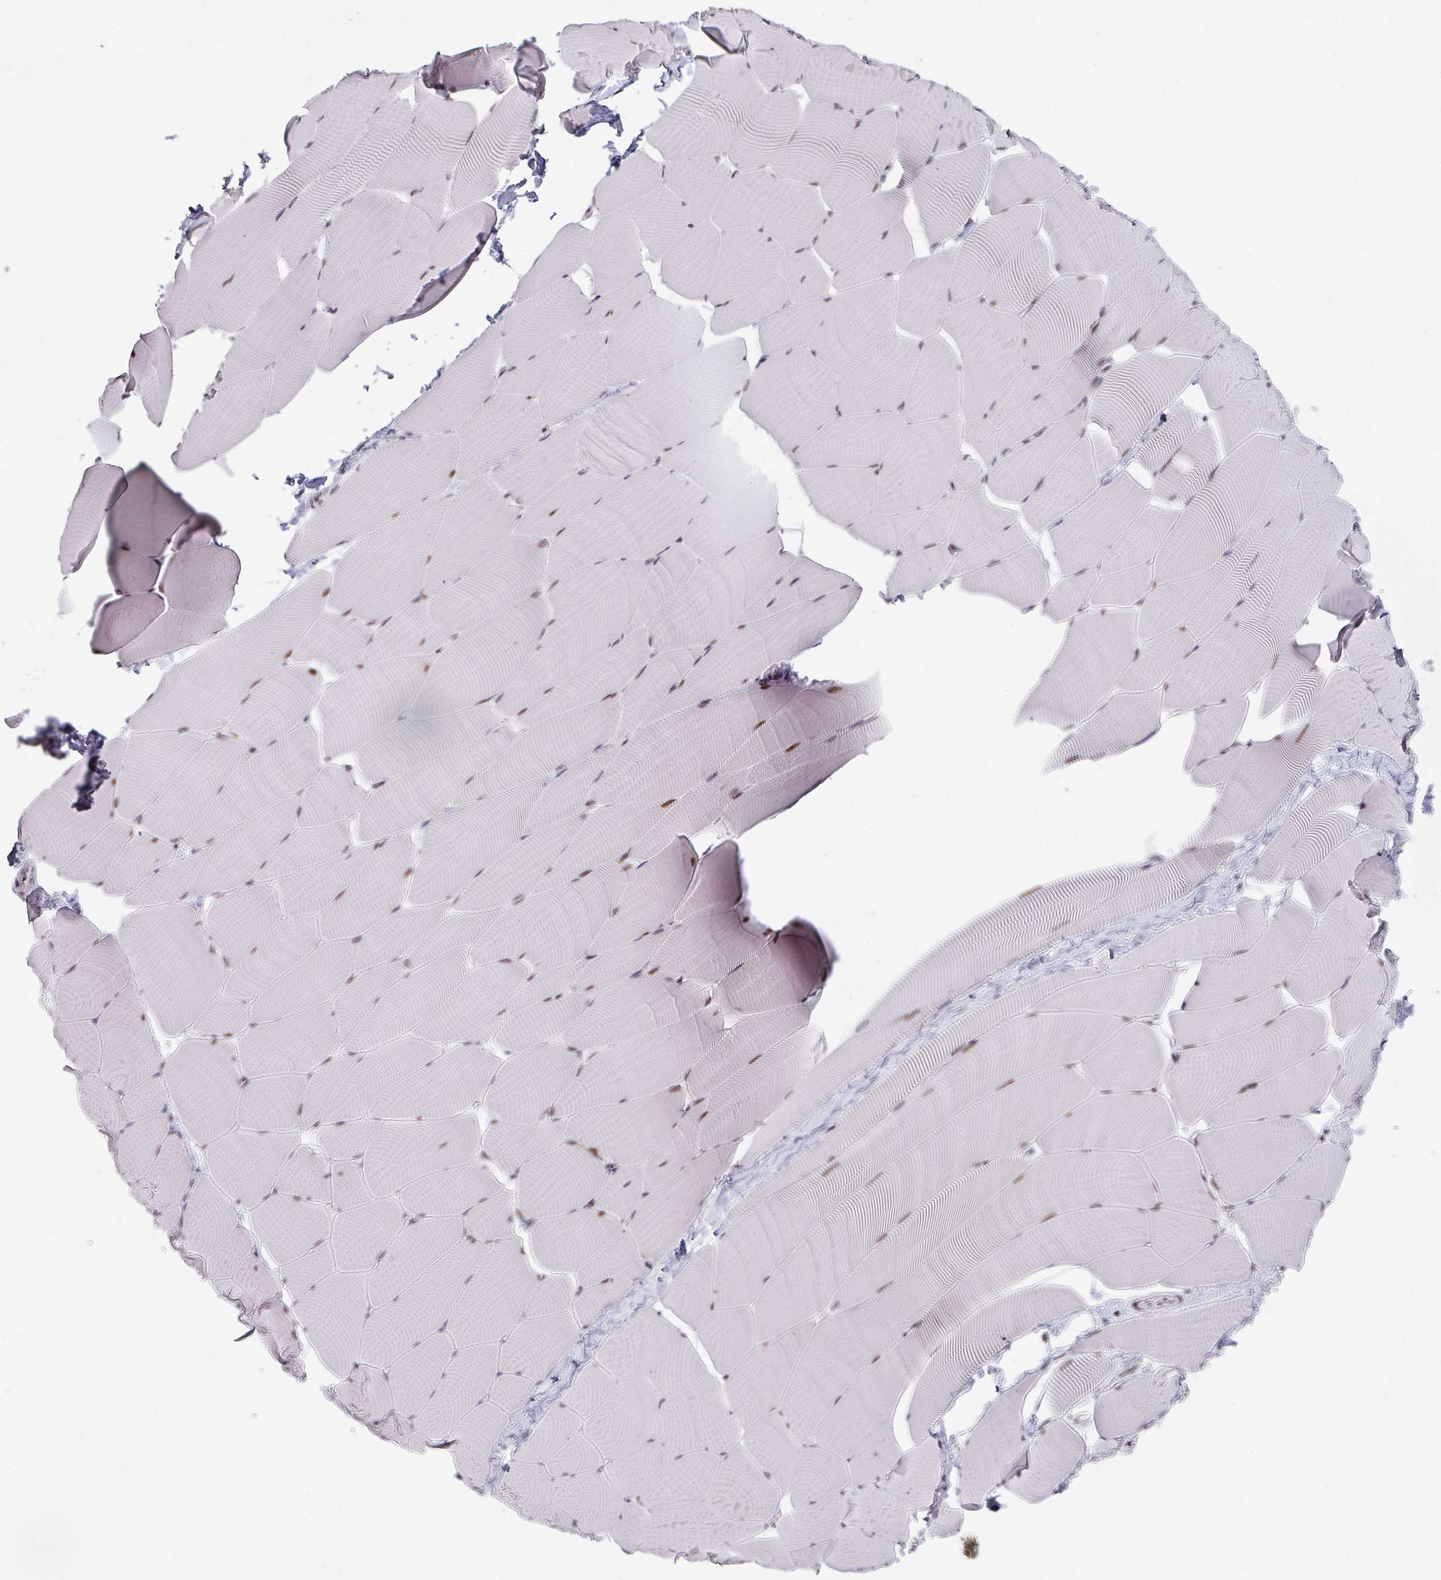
{"staining": {"intensity": "moderate", "quantity": "25%-75%", "location": "nuclear"}, "tissue": "skeletal muscle", "cell_type": "Myocytes", "image_type": "normal", "snomed": [{"axis": "morphology", "description": "Normal tissue, NOS"}, {"axis": "topography", "description": "Skeletal muscle"}], "caption": "Skeletal muscle stained for a protein displays moderate nuclear positivity in myocytes. (DAB IHC, brown staining for protein, blue staining for nuclei).", "gene": "SF3B5", "patient": {"sex": "male", "age": 25}}